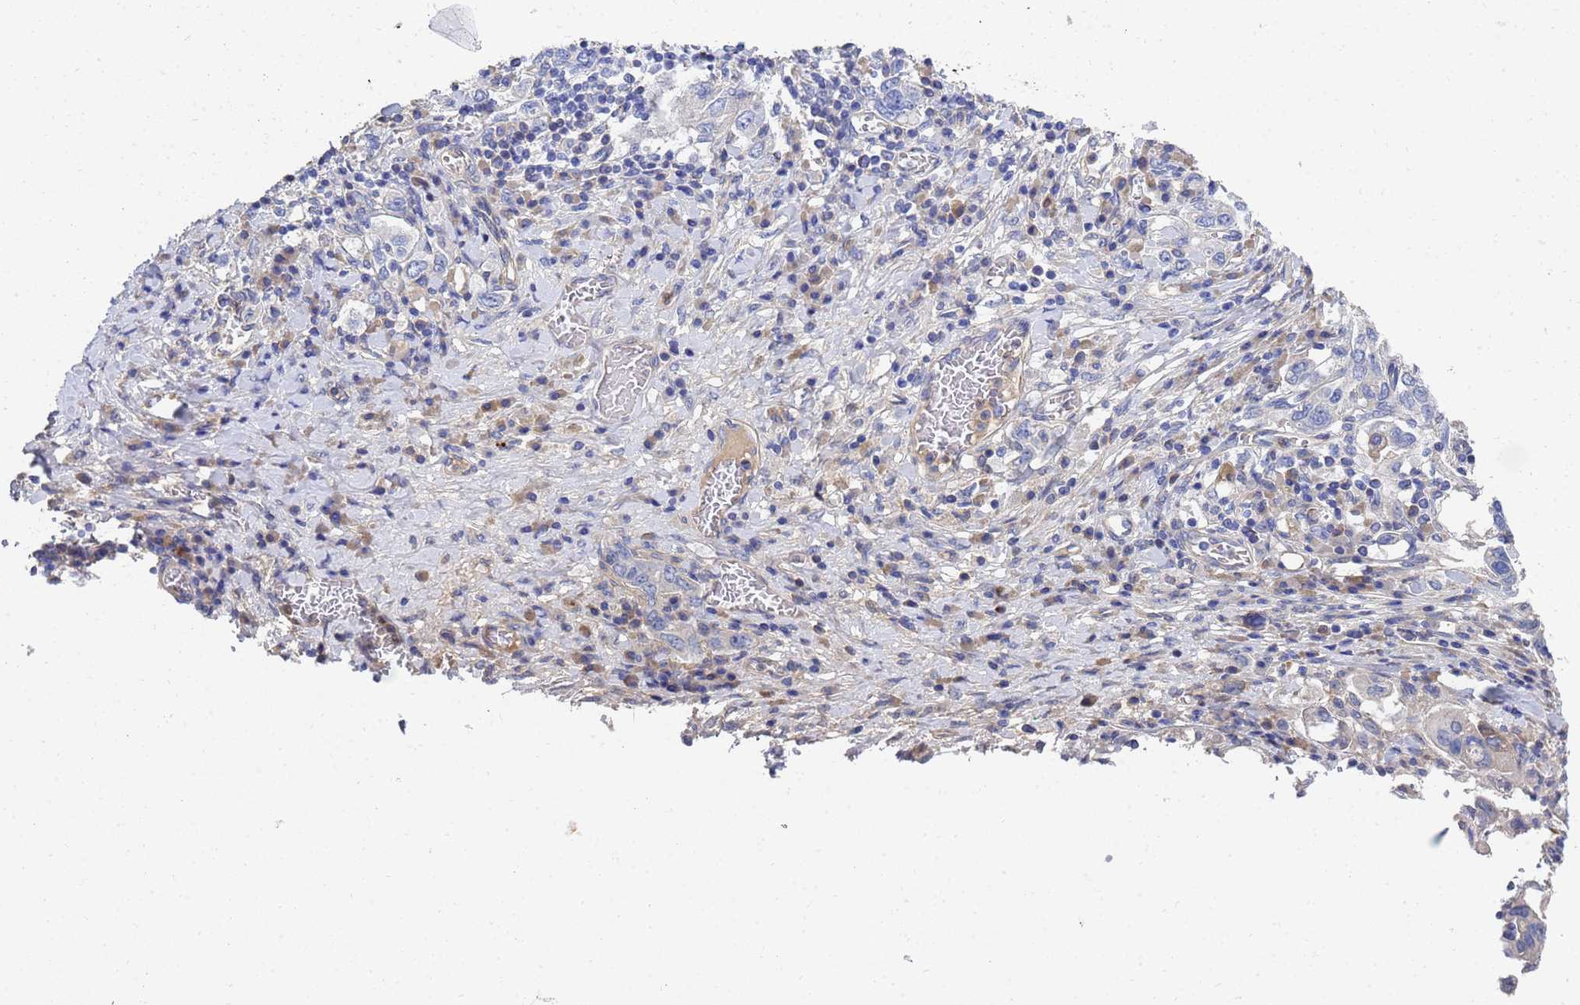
{"staining": {"intensity": "negative", "quantity": "none", "location": "none"}, "tissue": "stomach cancer", "cell_type": "Tumor cells", "image_type": "cancer", "snomed": [{"axis": "morphology", "description": "Adenocarcinoma, NOS"}, {"axis": "topography", "description": "Stomach, upper"}, {"axis": "topography", "description": "Stomach"}], "caption": "The image displays no staining of tumor cells in stomach cancer.", "gene": "LBX2", "patient": {"sex": "male", "age": 62}}